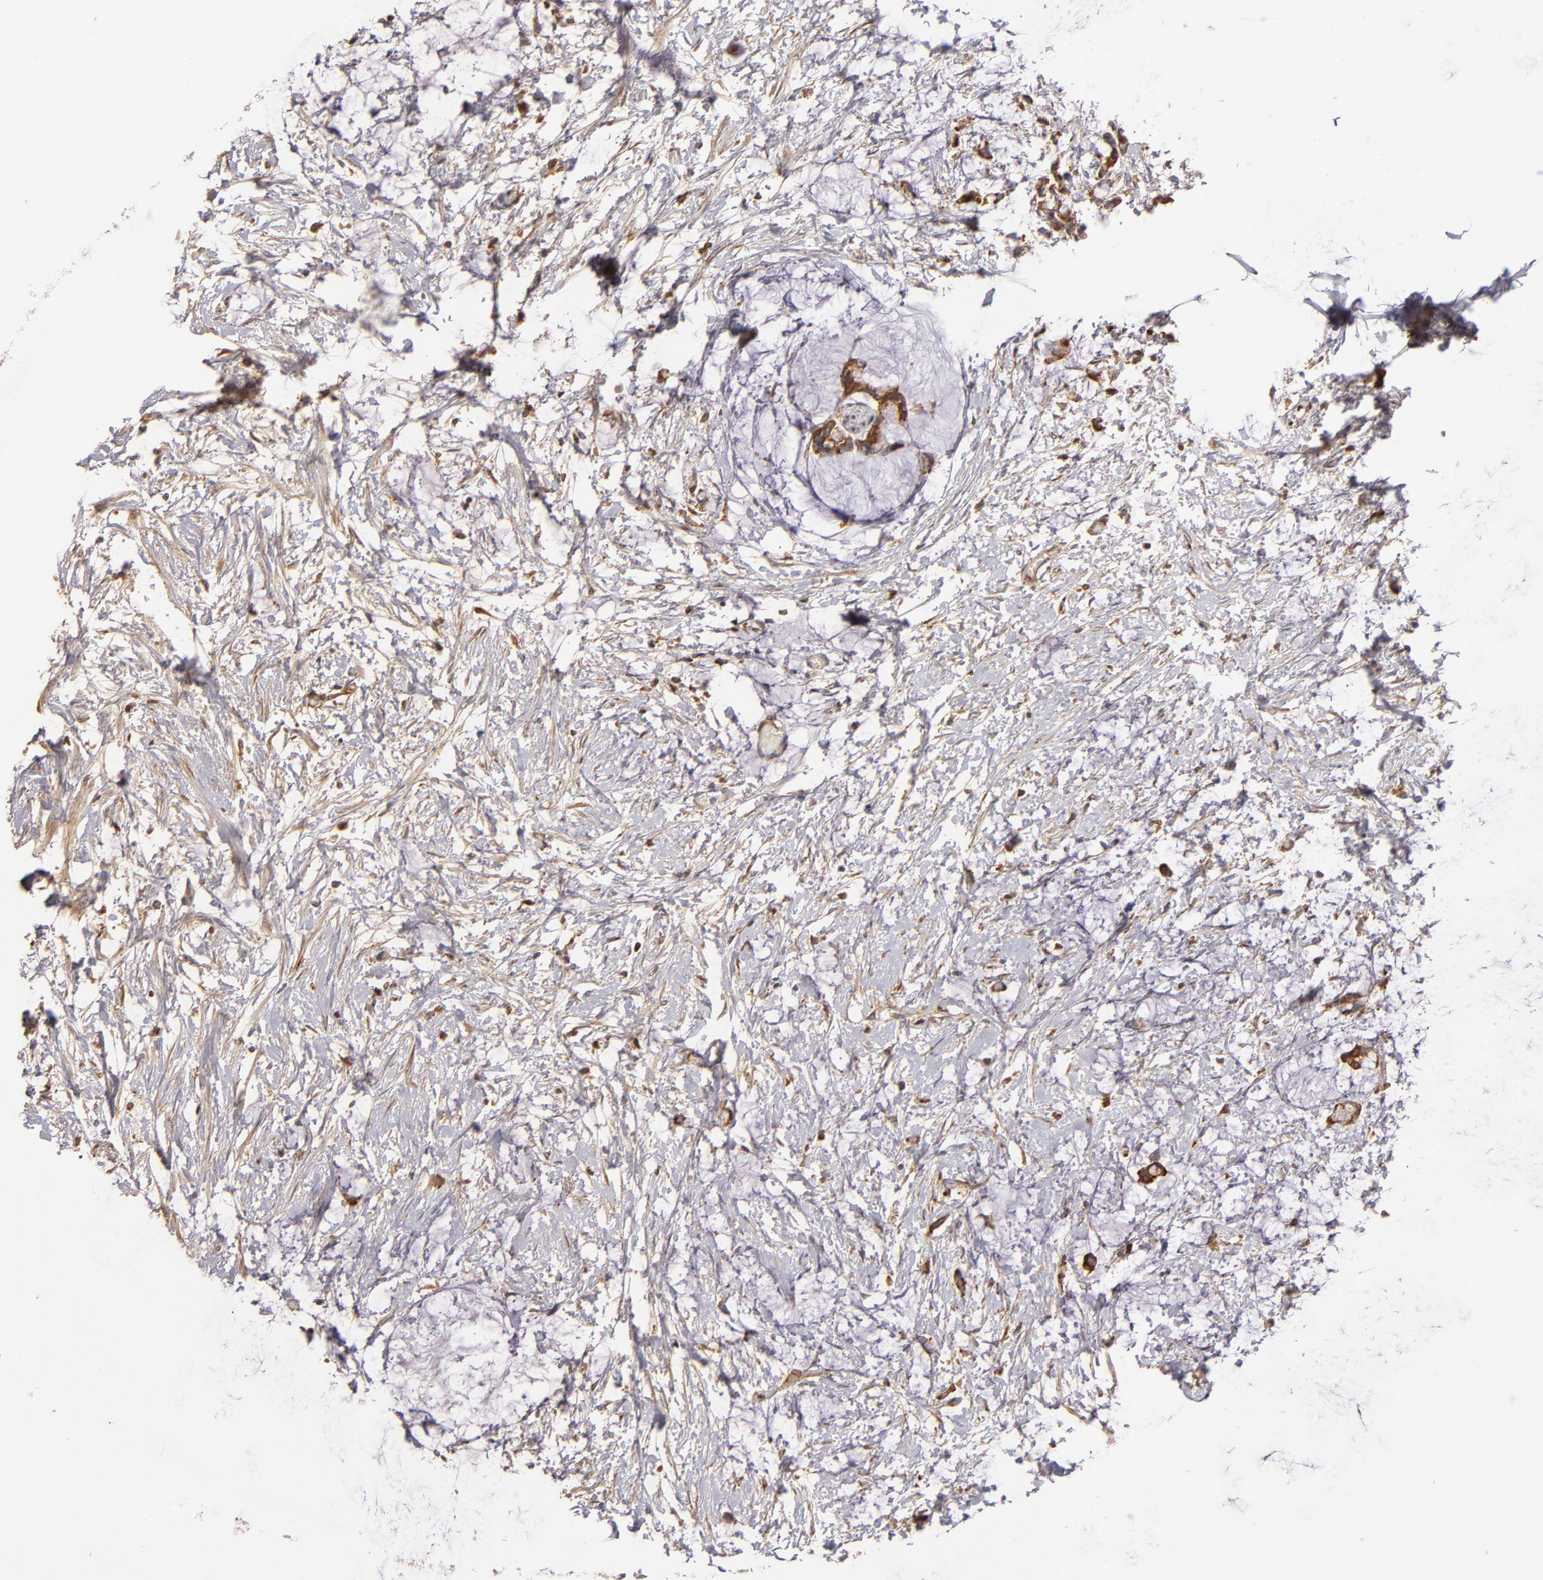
{"staining": {"intensity": "strong", "quantity": ">75%", "location": "cytoplasmic/membranous"}, "tissue": "colorectal cancer", "cell_type": "Tumor cells", "image_type": "cancer", "snomed": [{"axis": "morphology", "description": "Normal tissue, NOS"}, {"axis": "morphology", "description": "Adenocarcinoma, NOS"}, {"axis": "topography", "description": "Colon"}, {"axis": "topography", "description": "Peripheral nerve tissue"}], "caption": "Immunohistochemistry (IHC) image of colorectal cancer (adenocarcinoma) stained for a protein (brown), which exhibits high levels of strong cytoplasmic/membranous expression in approximately >75% of tumor cells.", "gene": "CFB", "patient": {"sex": "male", "age": 14}}